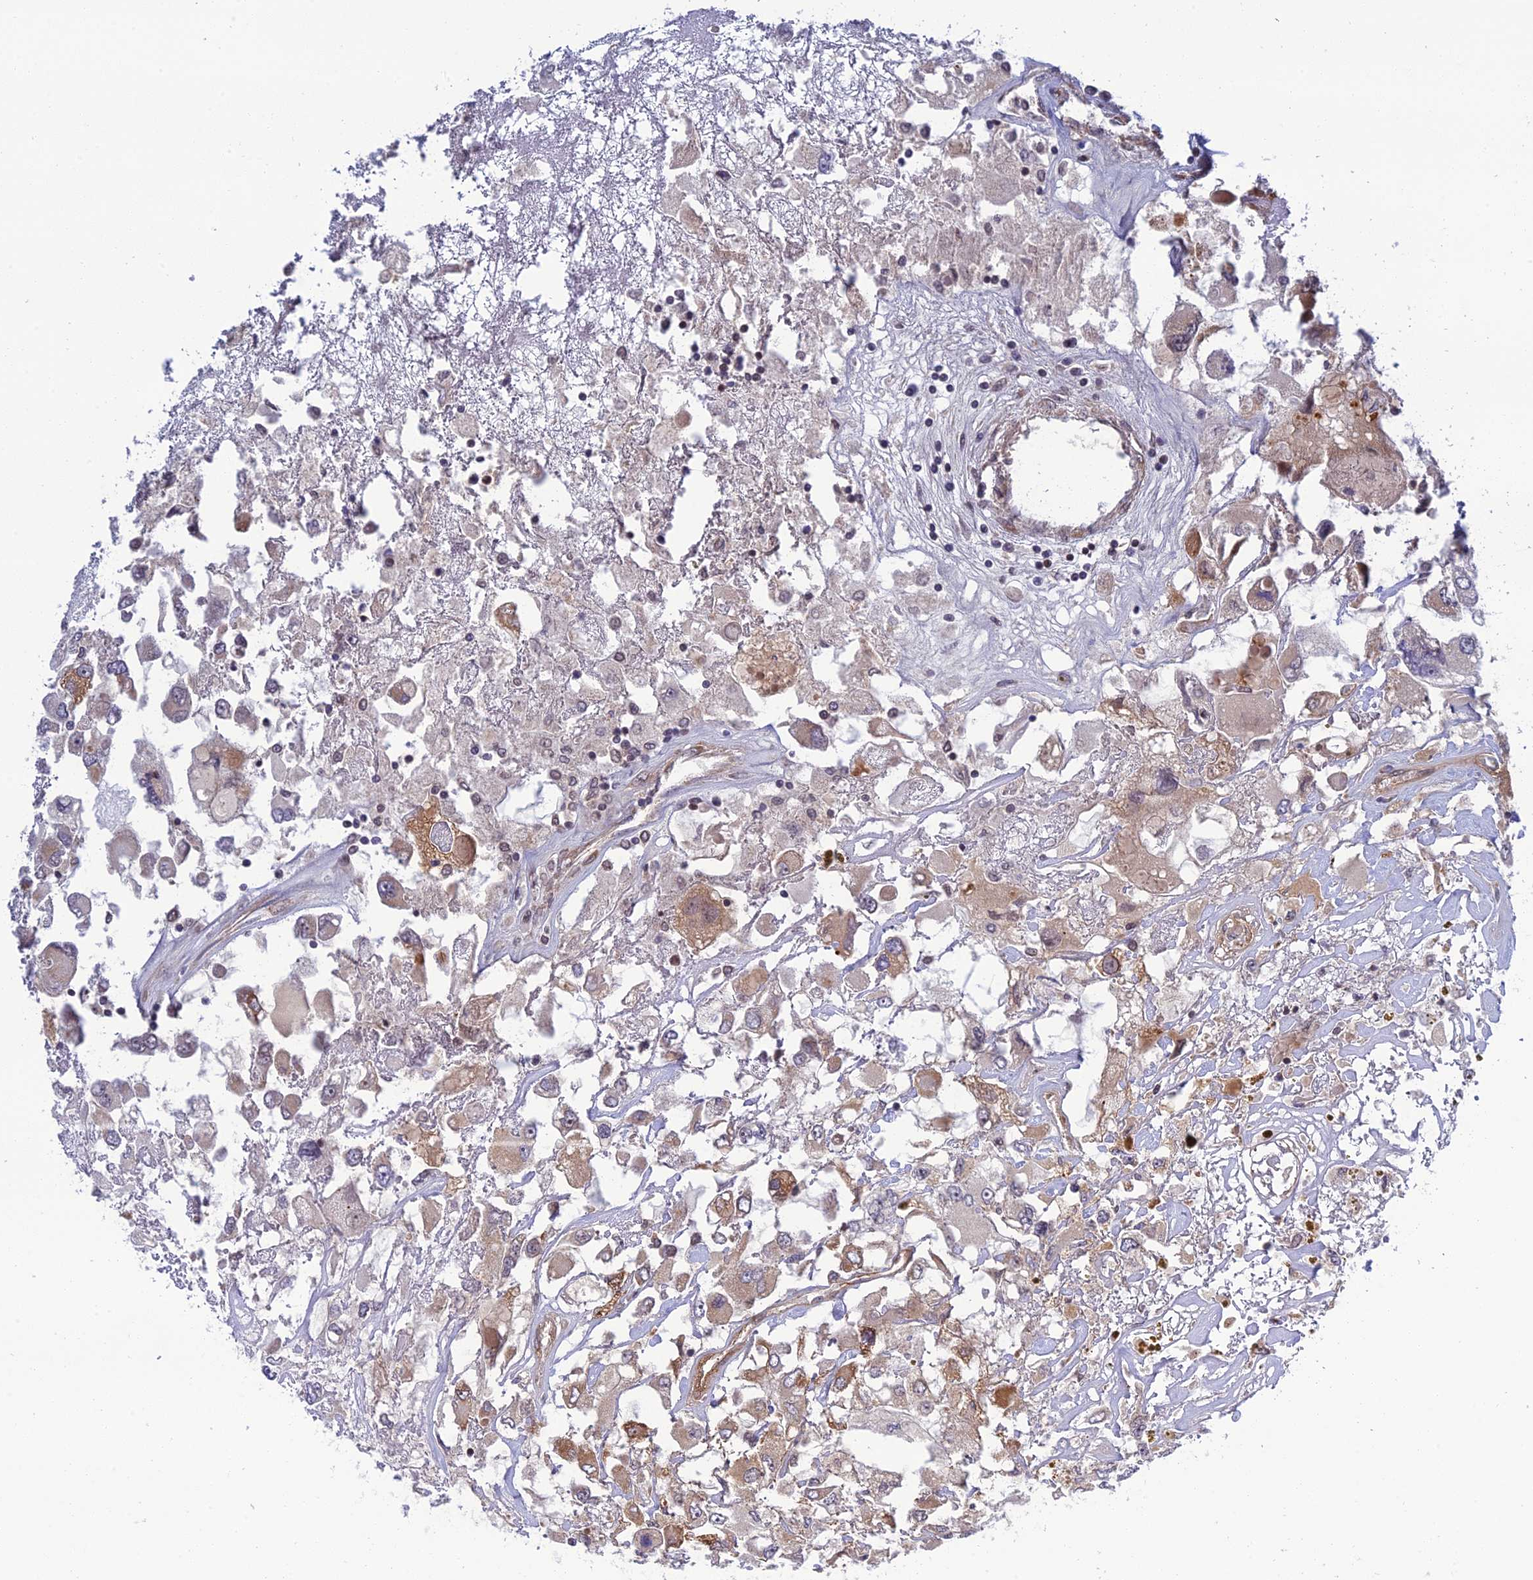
{"staining": {"intensity": "weak", "quantity": "25%-75%", "location": "cytoplasmic/membranous"}, "tissue": "renal cancer", "cell_type": "Tumor cells", "image_type": "cancer", "snomed": [{"axis": "morphology", "description": "Adenocarcinoma, NOS"}, {"axis": "topography", "description": "Kidney"}], "caption": "A brown stain shows weak cytoplasmic/membranous positivity of a protein in renal cancer (adenocarcinoma) tumor cells. Nuclei are stained in blue.", "gene": "REXO1", "patient": {"sex": "female", "age": 52}}